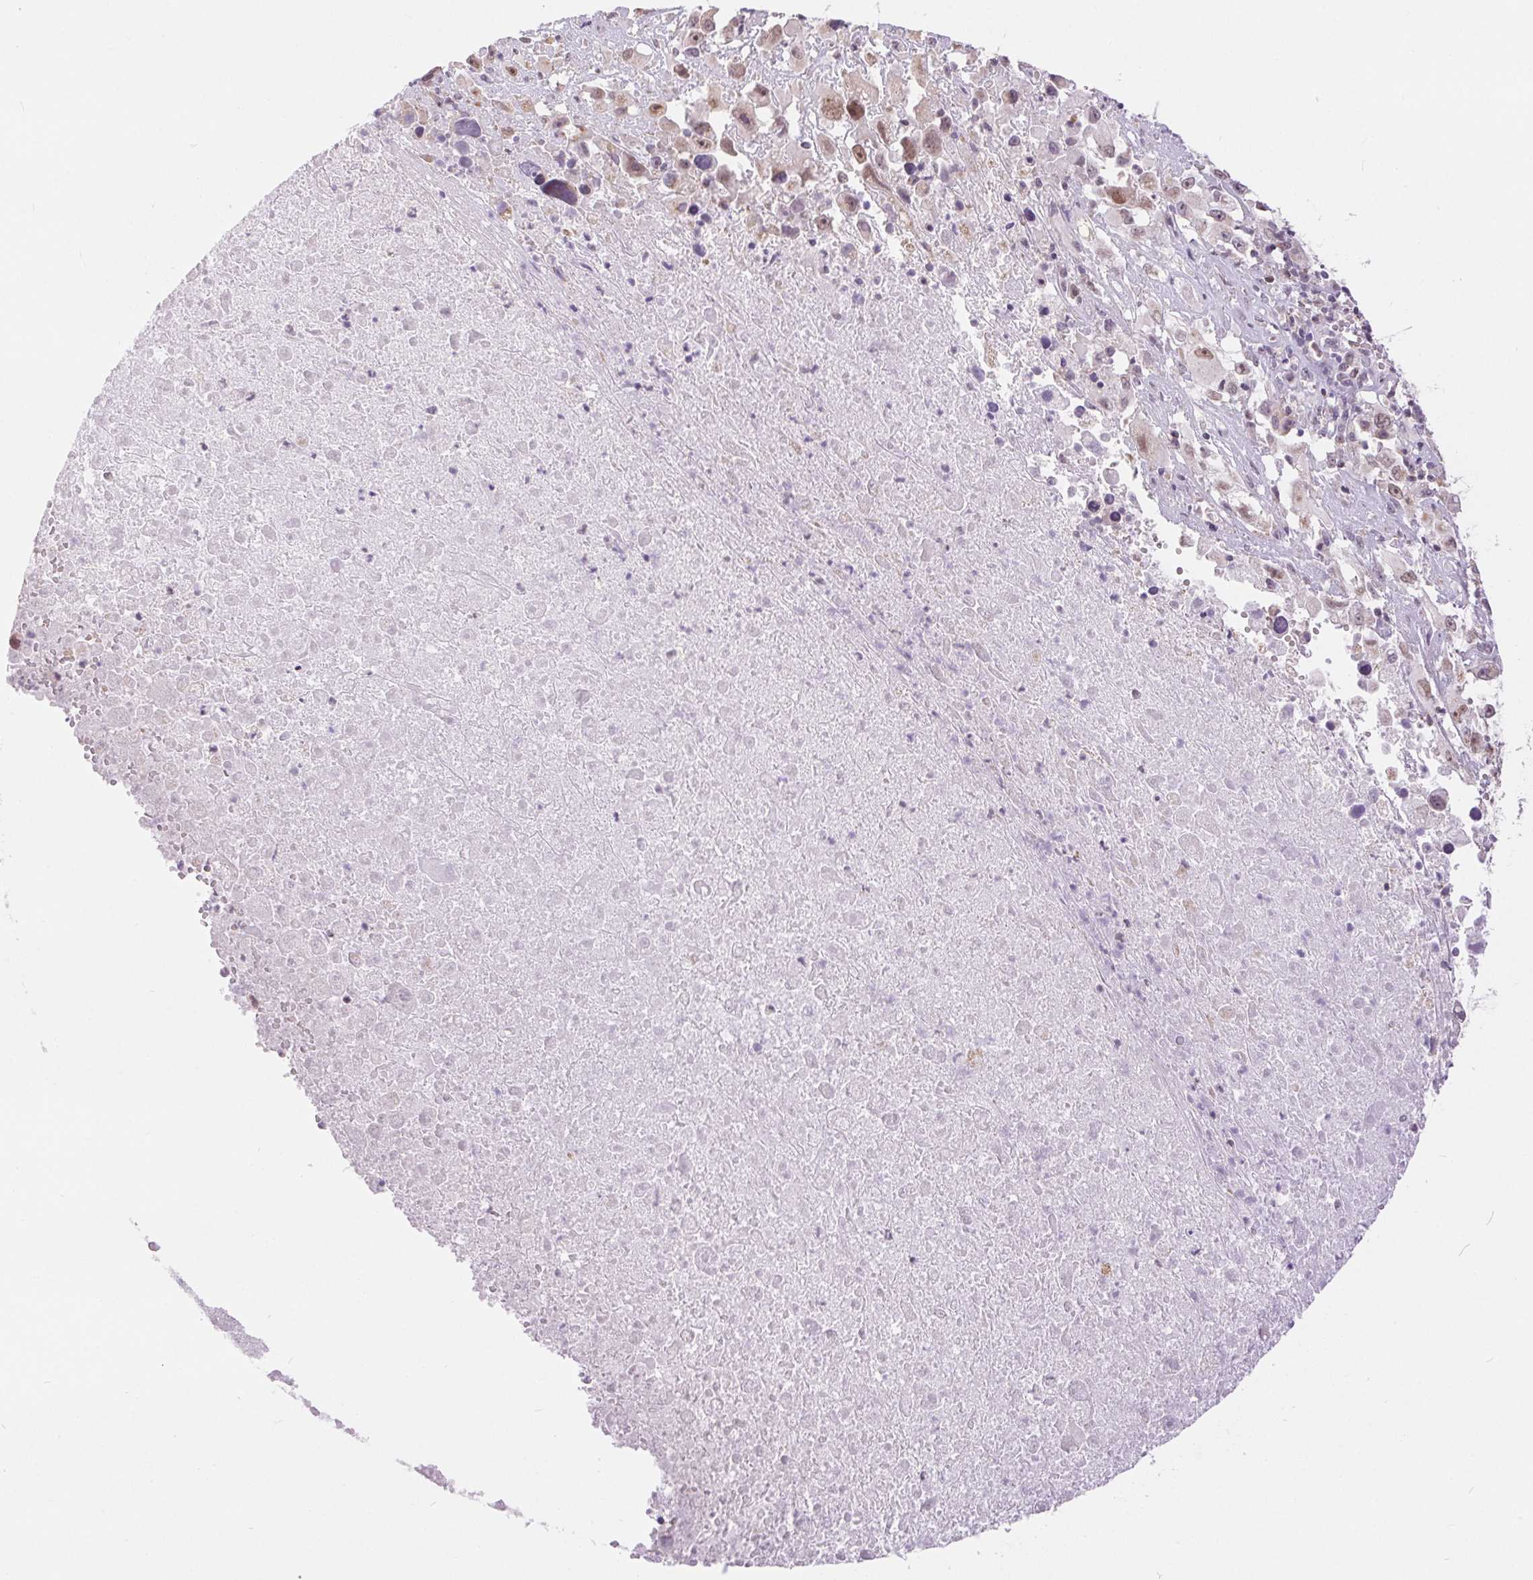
{"staining": {"intensity": "weak", "quantity": ">75%", "location": "nuclear"}, "tissue": "melanoma", "cell_type": "Tumor cells", "image_type": "cancer", "snomed": [{"axis": "morphology", "description": "Malignant melanoma, Metastatic site"}, {"axis": "topography", "description": "Soft tissue"}], "caption": "Melanoma was stained to show a protein in brown. There is low levels of weak nuclear staining in approximately >75% of tumor cells.", "gene": "POU2F2", "patient": {"sex": "male", "age": 50}}